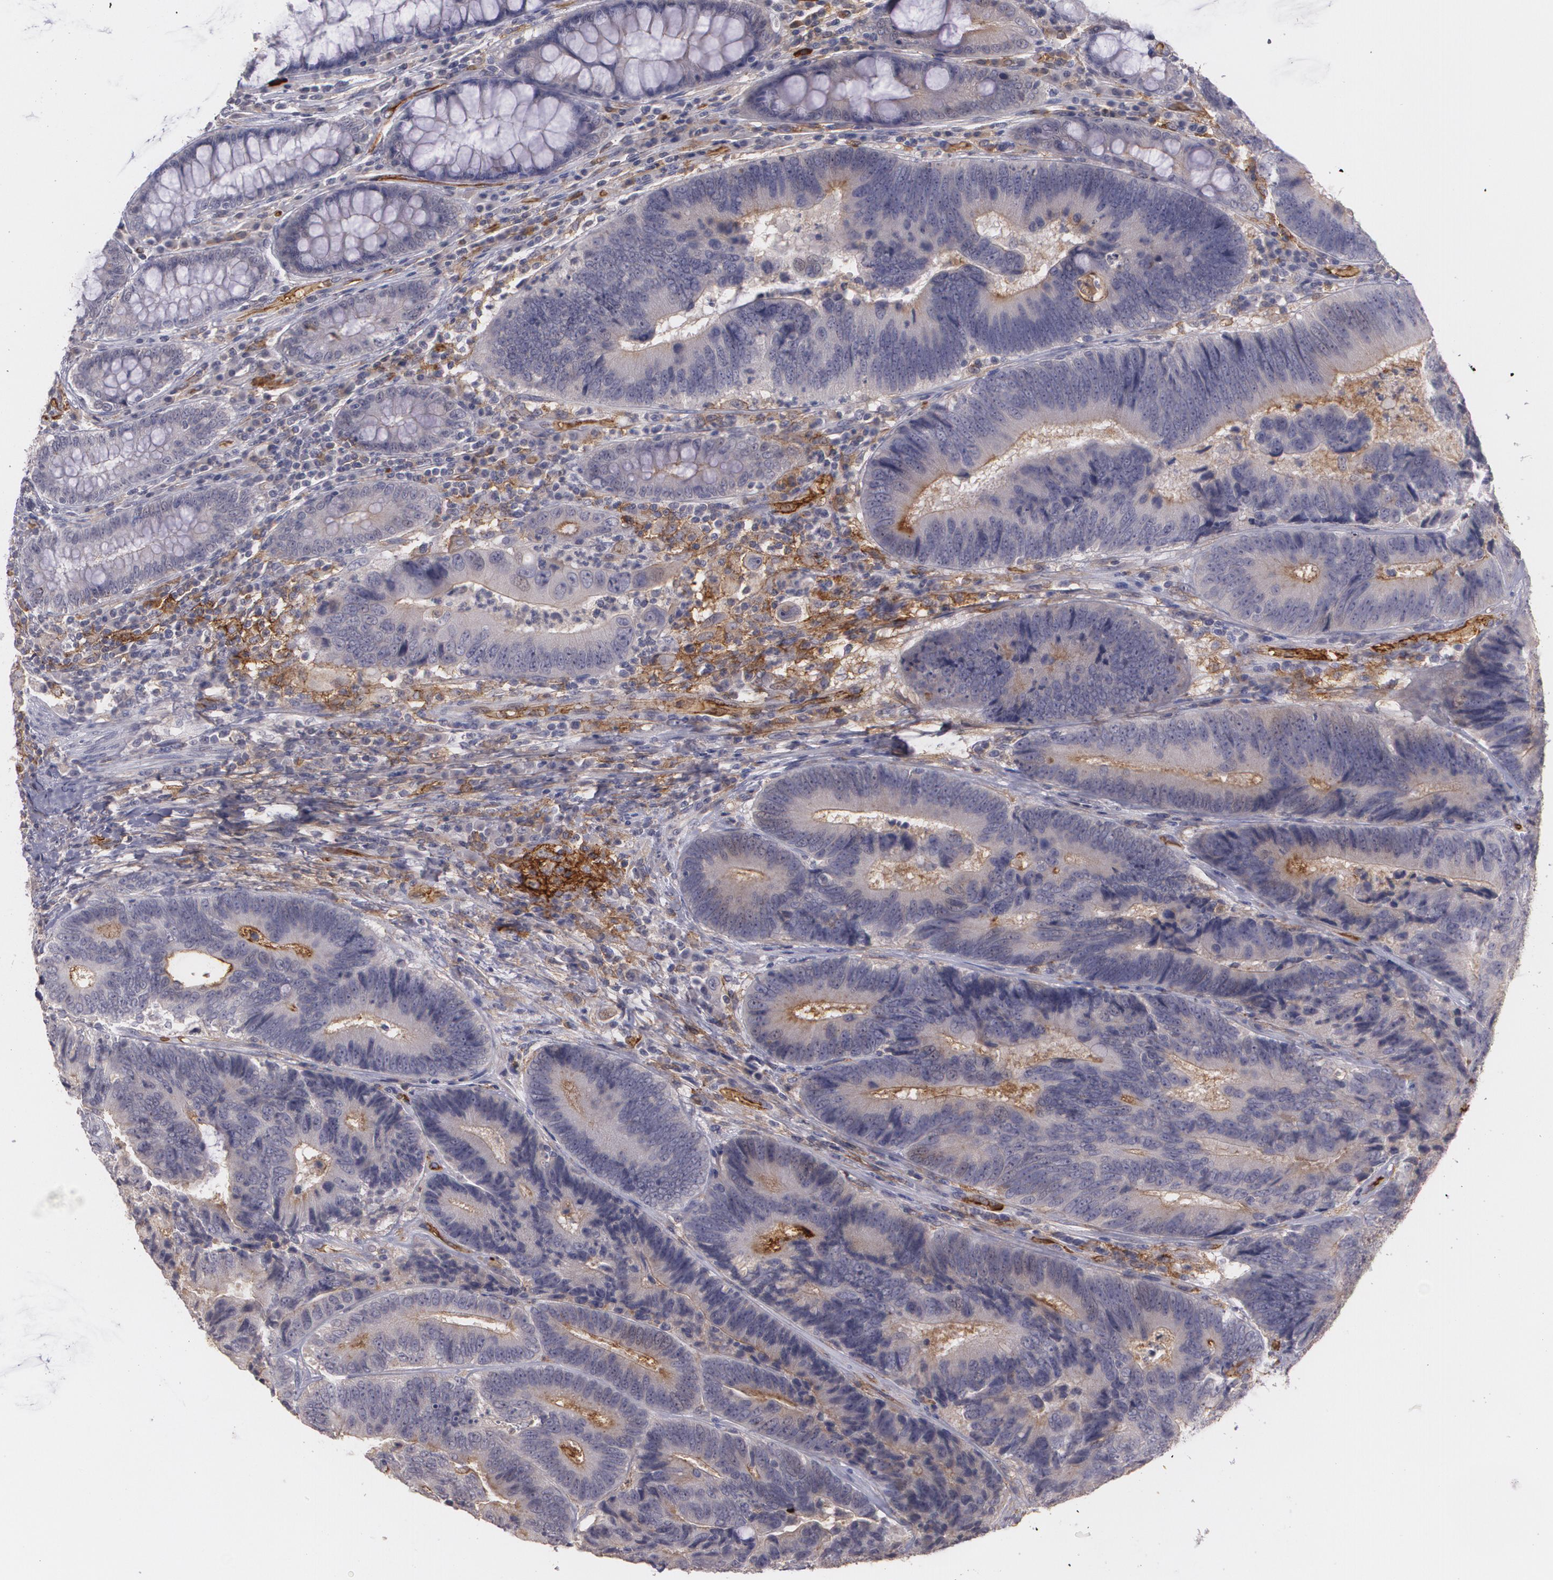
{"staining": {"intensity": "negative", "quantity": "none", "location": "none"}, "tissue": "colorectal cancer", "cell_type": "Tumor cells", "image_type": "cancer", "snomed": [{"axis": "morphology", "description": "Normal tissue, NOS"}, {"axis": "morphology", "description": "Adenocarcinoma, NOS"}, {"axis": "topography", "description": "Colon"}], "caption": "Tumor cells show no significant protein staining in colorectal cancer (adenocarcinoma).", "gene": "ACE", "patient": {"sex": "female", "age": 78}}